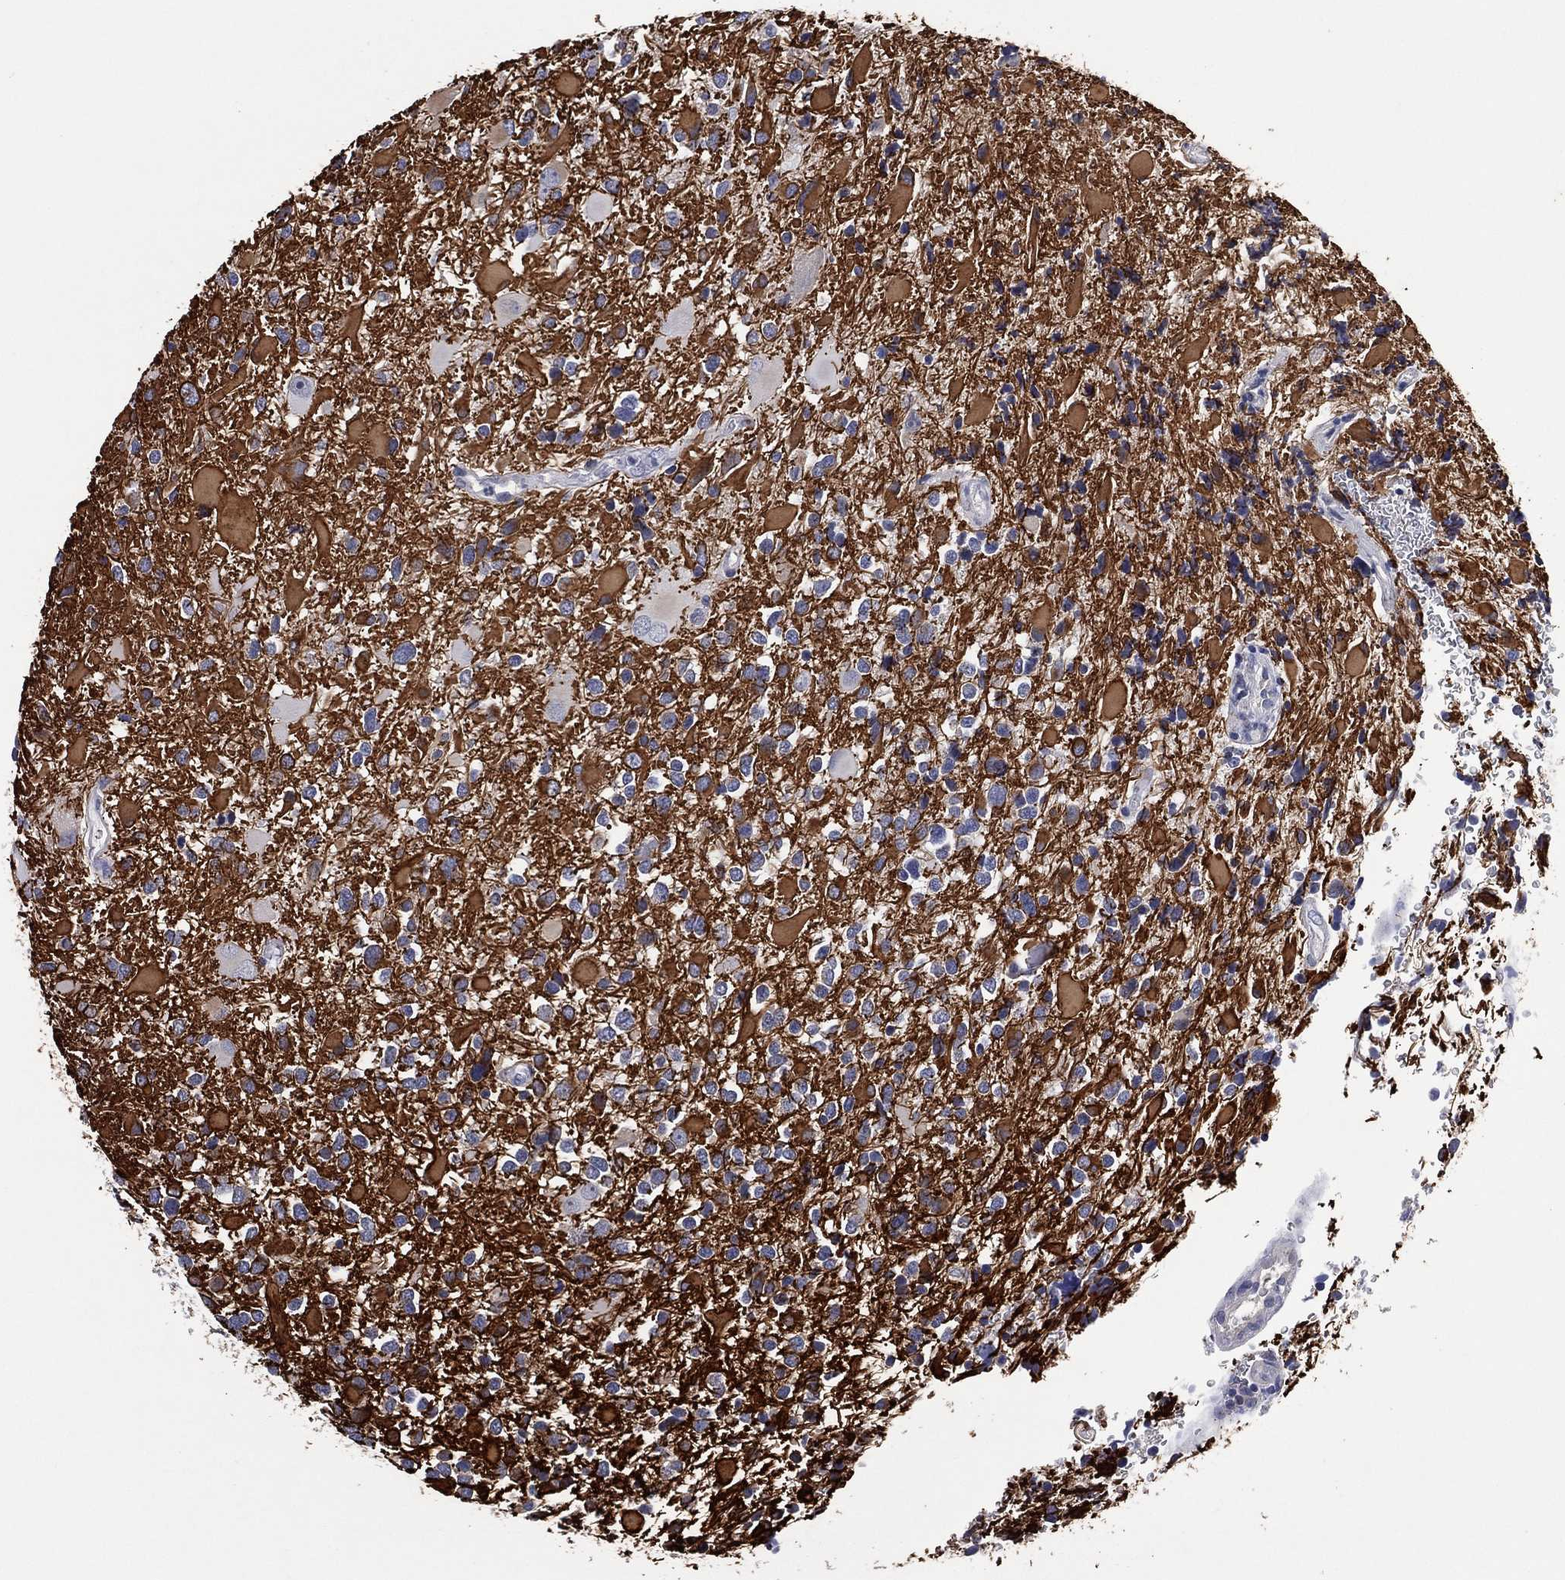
{"staining": {"intensity": "strong", "quantity": "25%-75%", "location": "cytoplasmic/membranous"}, "tissue": "glioma", "cell_type": "Tumor cells", "image_type": "cancer", "snomed": [{"axis": "morphology", "description": "Glioma, malignant, Low grade"}, {"axis": "topography", "description": "Brain"}], "caption": "Immunohistochemical staining of human malignant glioma (low-grade) reveals strong cytoplasmic/membranous protein expression in approximately 25%-75% of tumor cells. Using DAB (3,3'-diaminobenzidine) (brown) and hematoxylin (blue) stains, captured at high magnification using brightfield microscopy.", "gene": "CLIP3", "patient": {"sex": "female", "age": 32}}